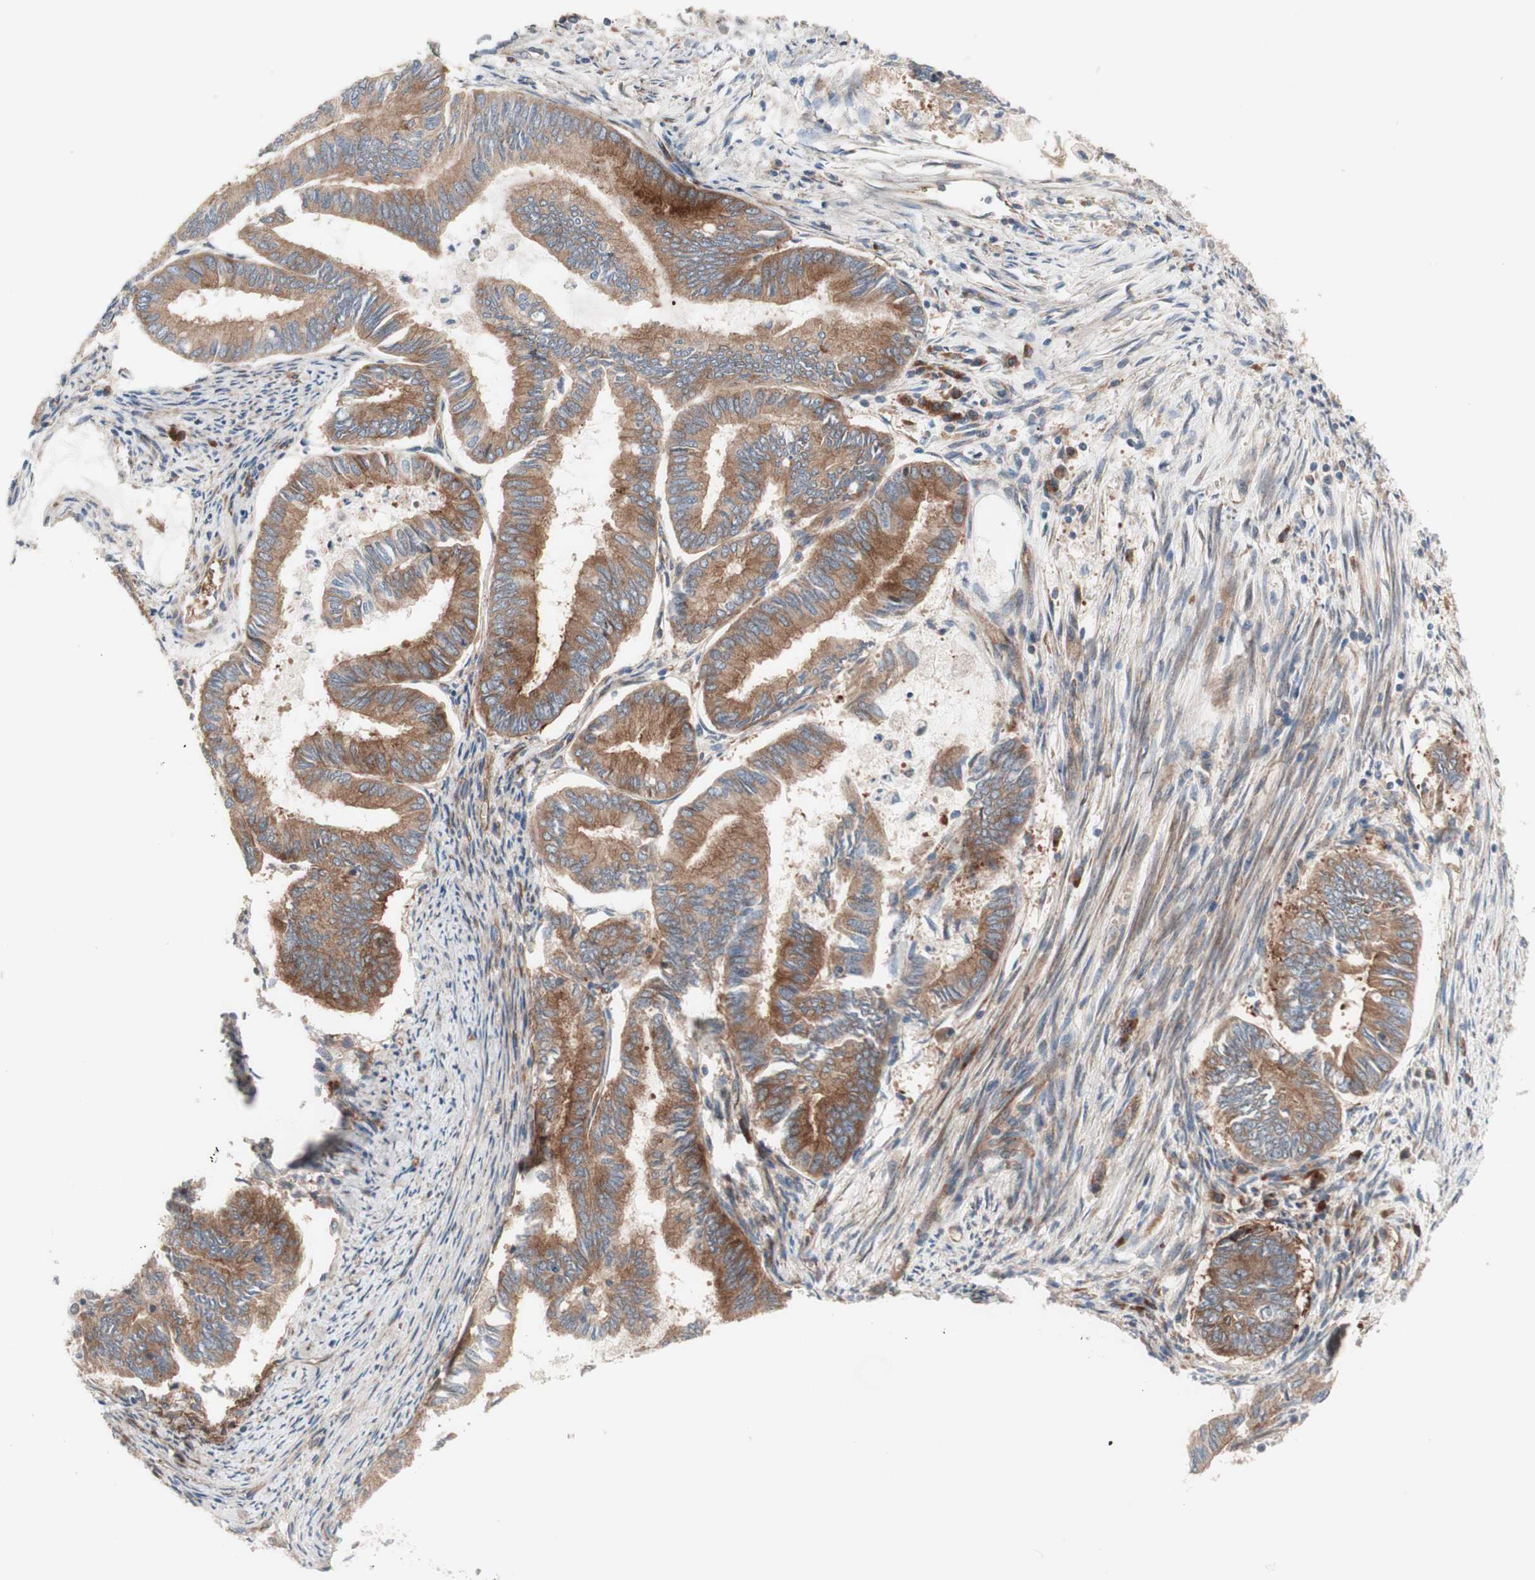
{"staining": {"intensity": "moderate", "quantity": ">75%", "location": "cytoplasmic/membranous"}, "tissue": "endometrial cancer", "cell_type": "Tumor cells", "image_type": "cancer", "snomed": [{"axis": "morphology", "description": "Adenocarcinoma, NOS"}, {"axis": "topography", "description": "Endometrium"}], "caption": "A brown stain shows moderate cytoplasmic/membranous positivity of a protein in human endometrial adenocarcinoma tumor cells. (DAB (3,3'-diaminobenzidine) = brown stain, brightfield microscopy at high magnification).", "gene": "CCN4", "patient": {"sex": "female", "age": 86}}